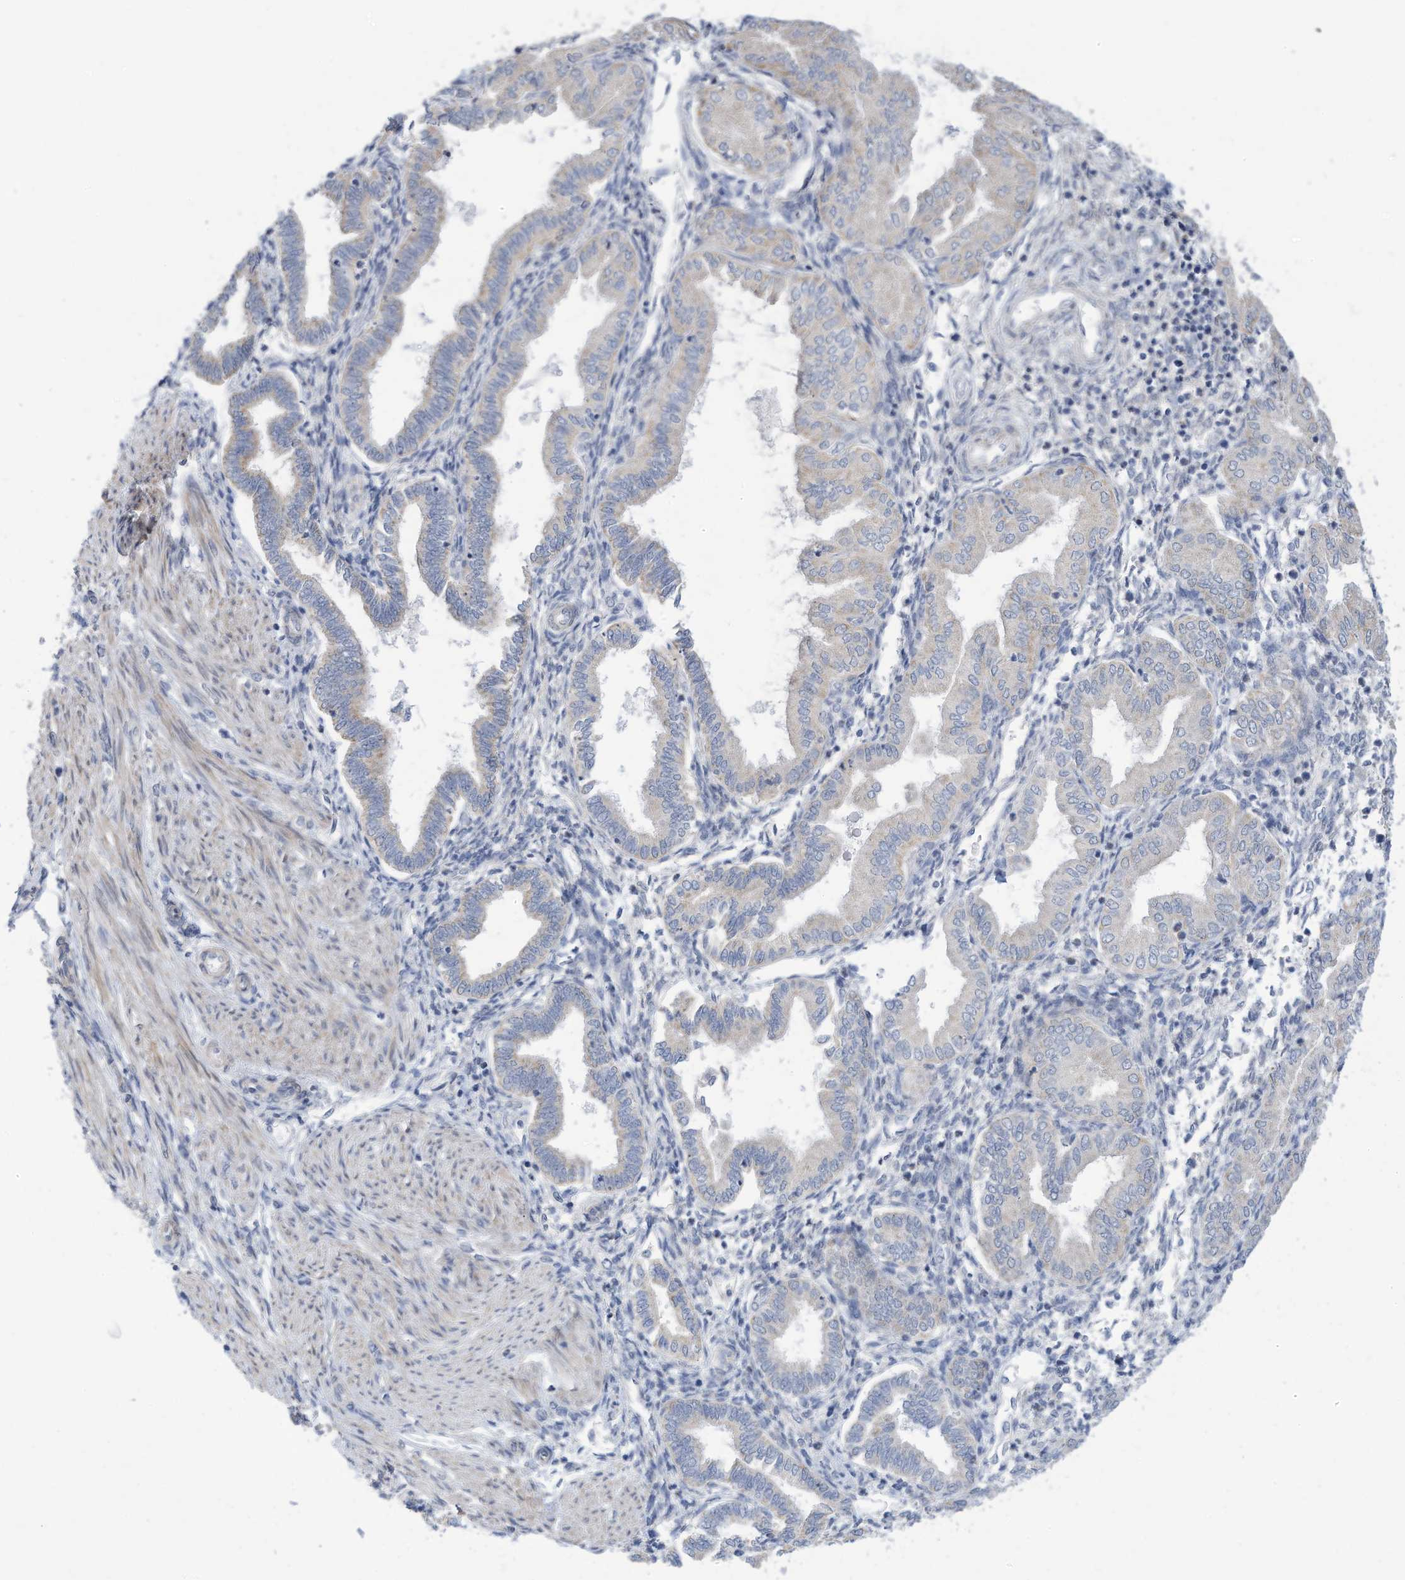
{"staining": {"intensity": "negative", "quantity": "none", "location": "none"}, "tissue": "endometrium", "cell_type": "Cells in endometrial stroma", "image_type": "normal", "snomed": [{"axis": "morphology", "description": "Normal tissue, NOS"}, {"axis": "topography", "description": "Endometrium"}], "caption": "Immunohistochemical staining of unremarkable endometrium exhibits no significant expression in cells in endometrial stroma. (Stains: DAB immunohistochemistry (IHC) with hematoxylin counter stain, Microscopy: brightfield microscopy at high magnification).", "gene": "ZNF292", "patient": {"sex": "female", "age": 53}}